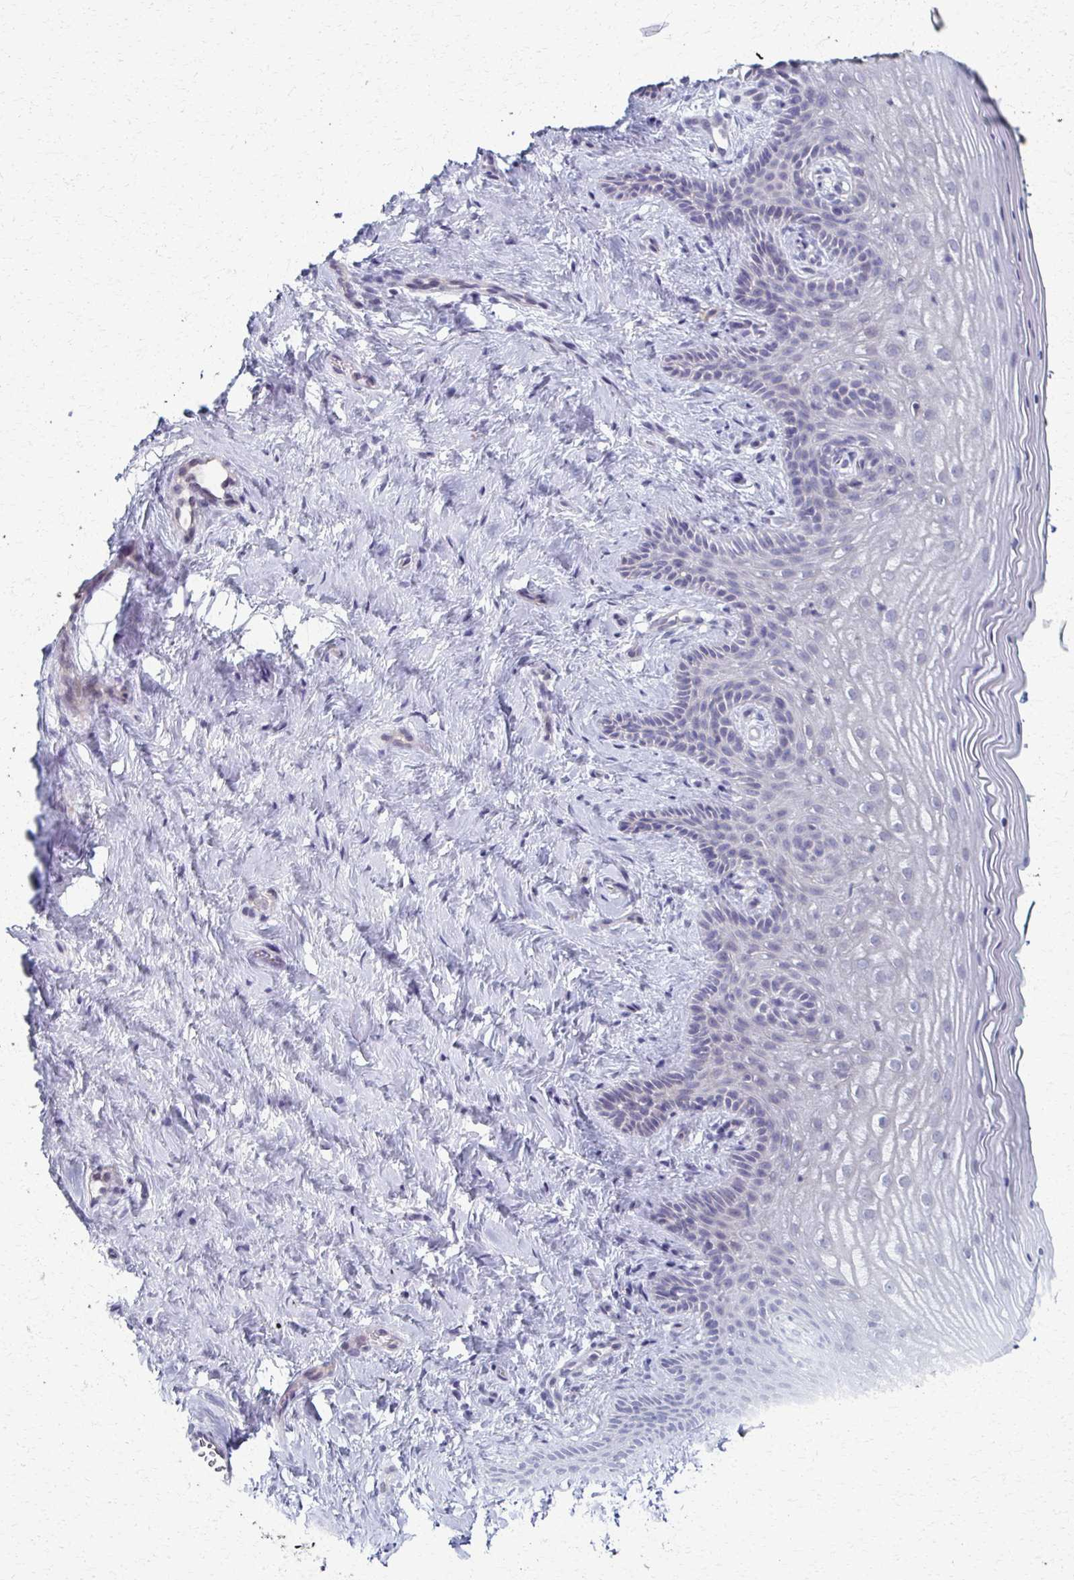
{"staining": {"intensity": "negative", "quantity": "none", "location": "none"}, "tissue": "vagina", "cell_type": "Squamous epithelial cells", "image_type": "normal", "snomed": [{"axis": "morphology", "description": "Normal tissue, NOS"}, {"axis": "topography", "description": "Vagina"}], "caption": "Histopathology image shows no significant protein expression in squamous epithelial cells of normal vagina. (DAB (3,3'-diaminobenzidine) immunohistochemistry visualized using brightfield microscopy, high magnification).", "gene": "FOXO4", "patient": {"sex": "female", "age": 45}}